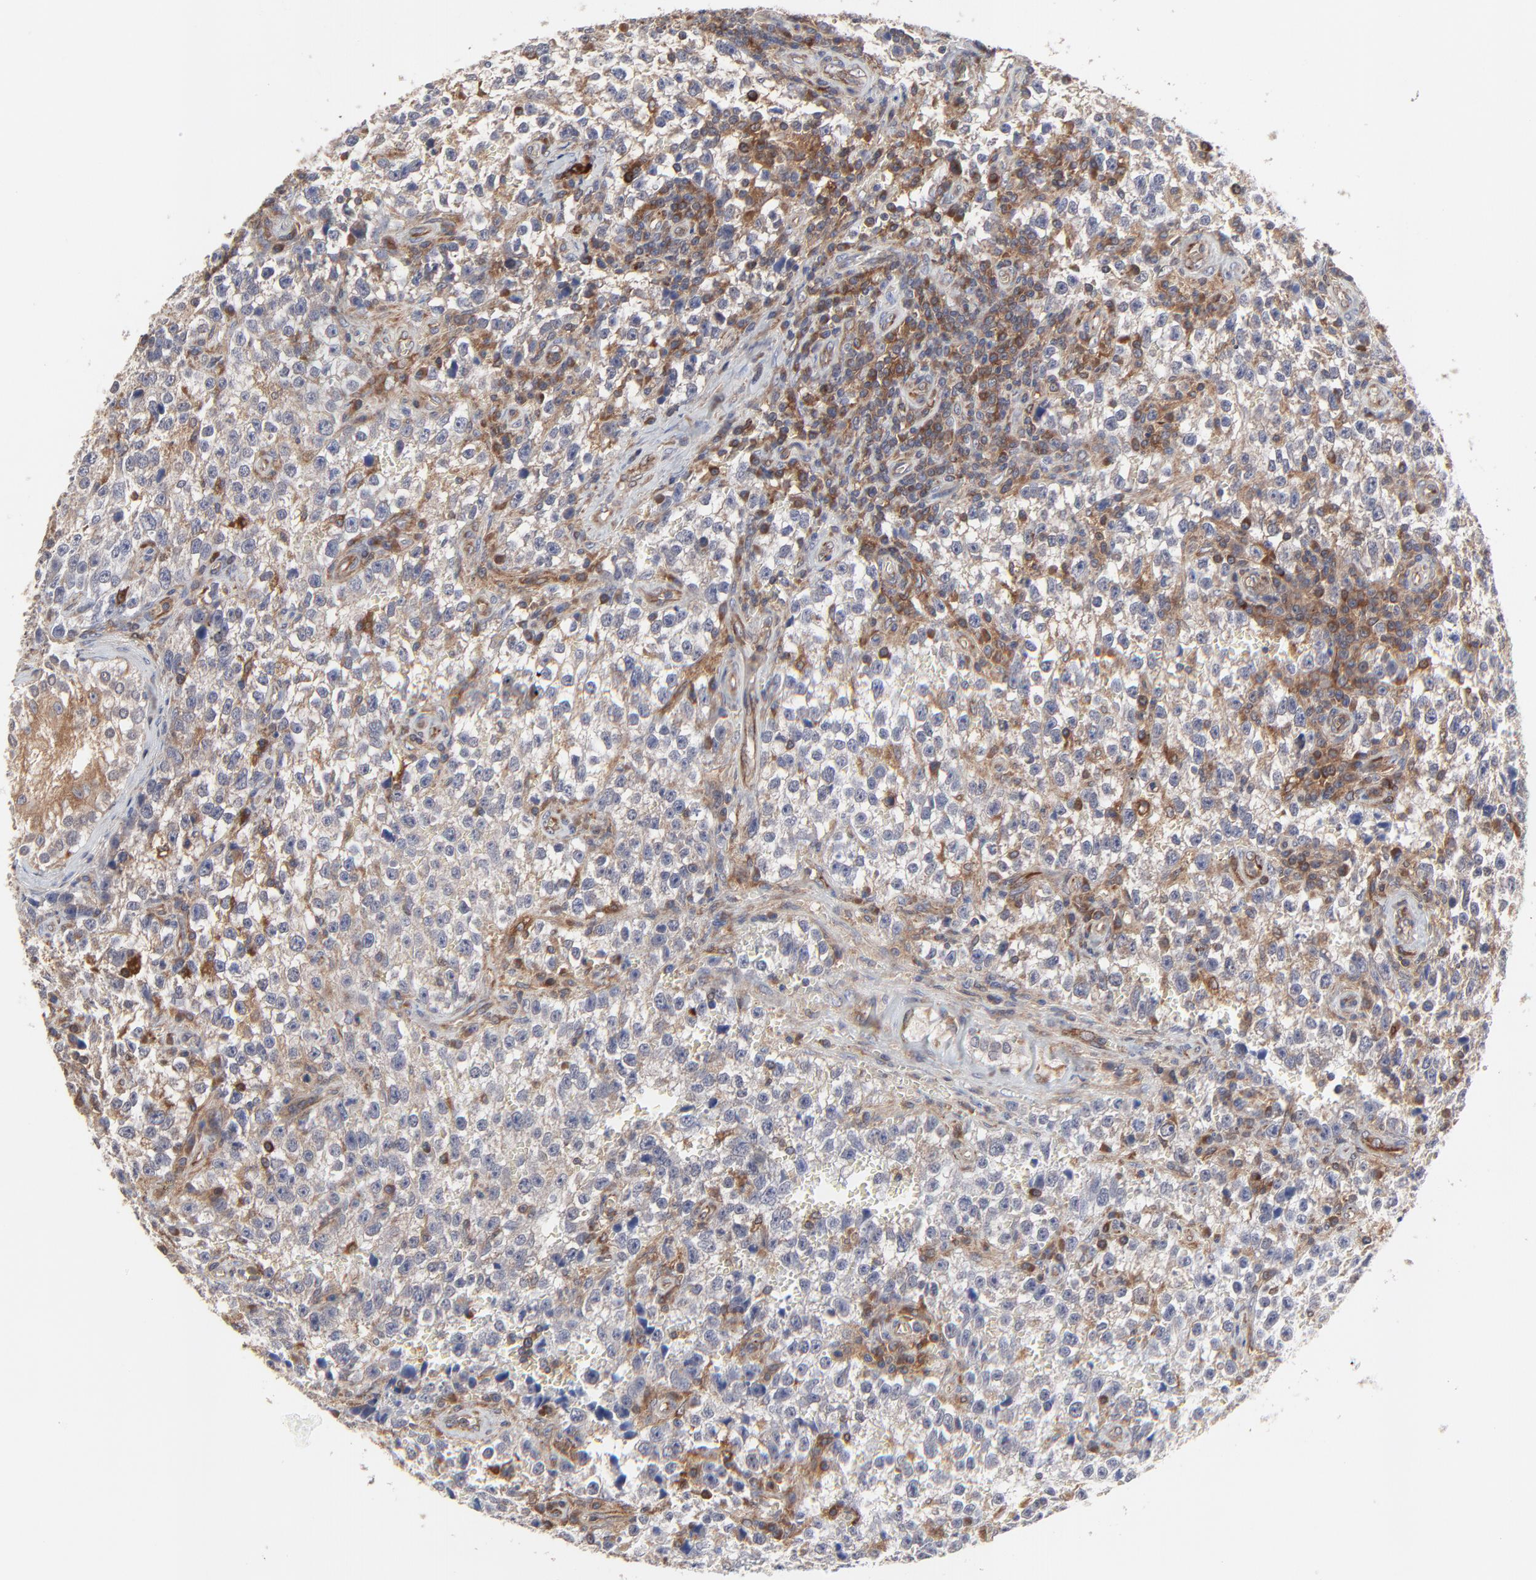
{"staining": {"intensity": "moderate", "quantity": "25%-75%", "location": "cytoplasmic/membranous"}, "tissue": "testis cancer", "cell_type": "Tumor cells", "image_type": "cancer", "snomed": [{"axis": "morphology", "description": "Seminoma, NOS"}, {"axis": "topography", "description": "Testis"}], "caption": "Seminoma (testis) stained with a protein marker displays moderate staining in tumor cells.", "gene": "RAB9A", "patient": {"sex": "male", "age": 38}}